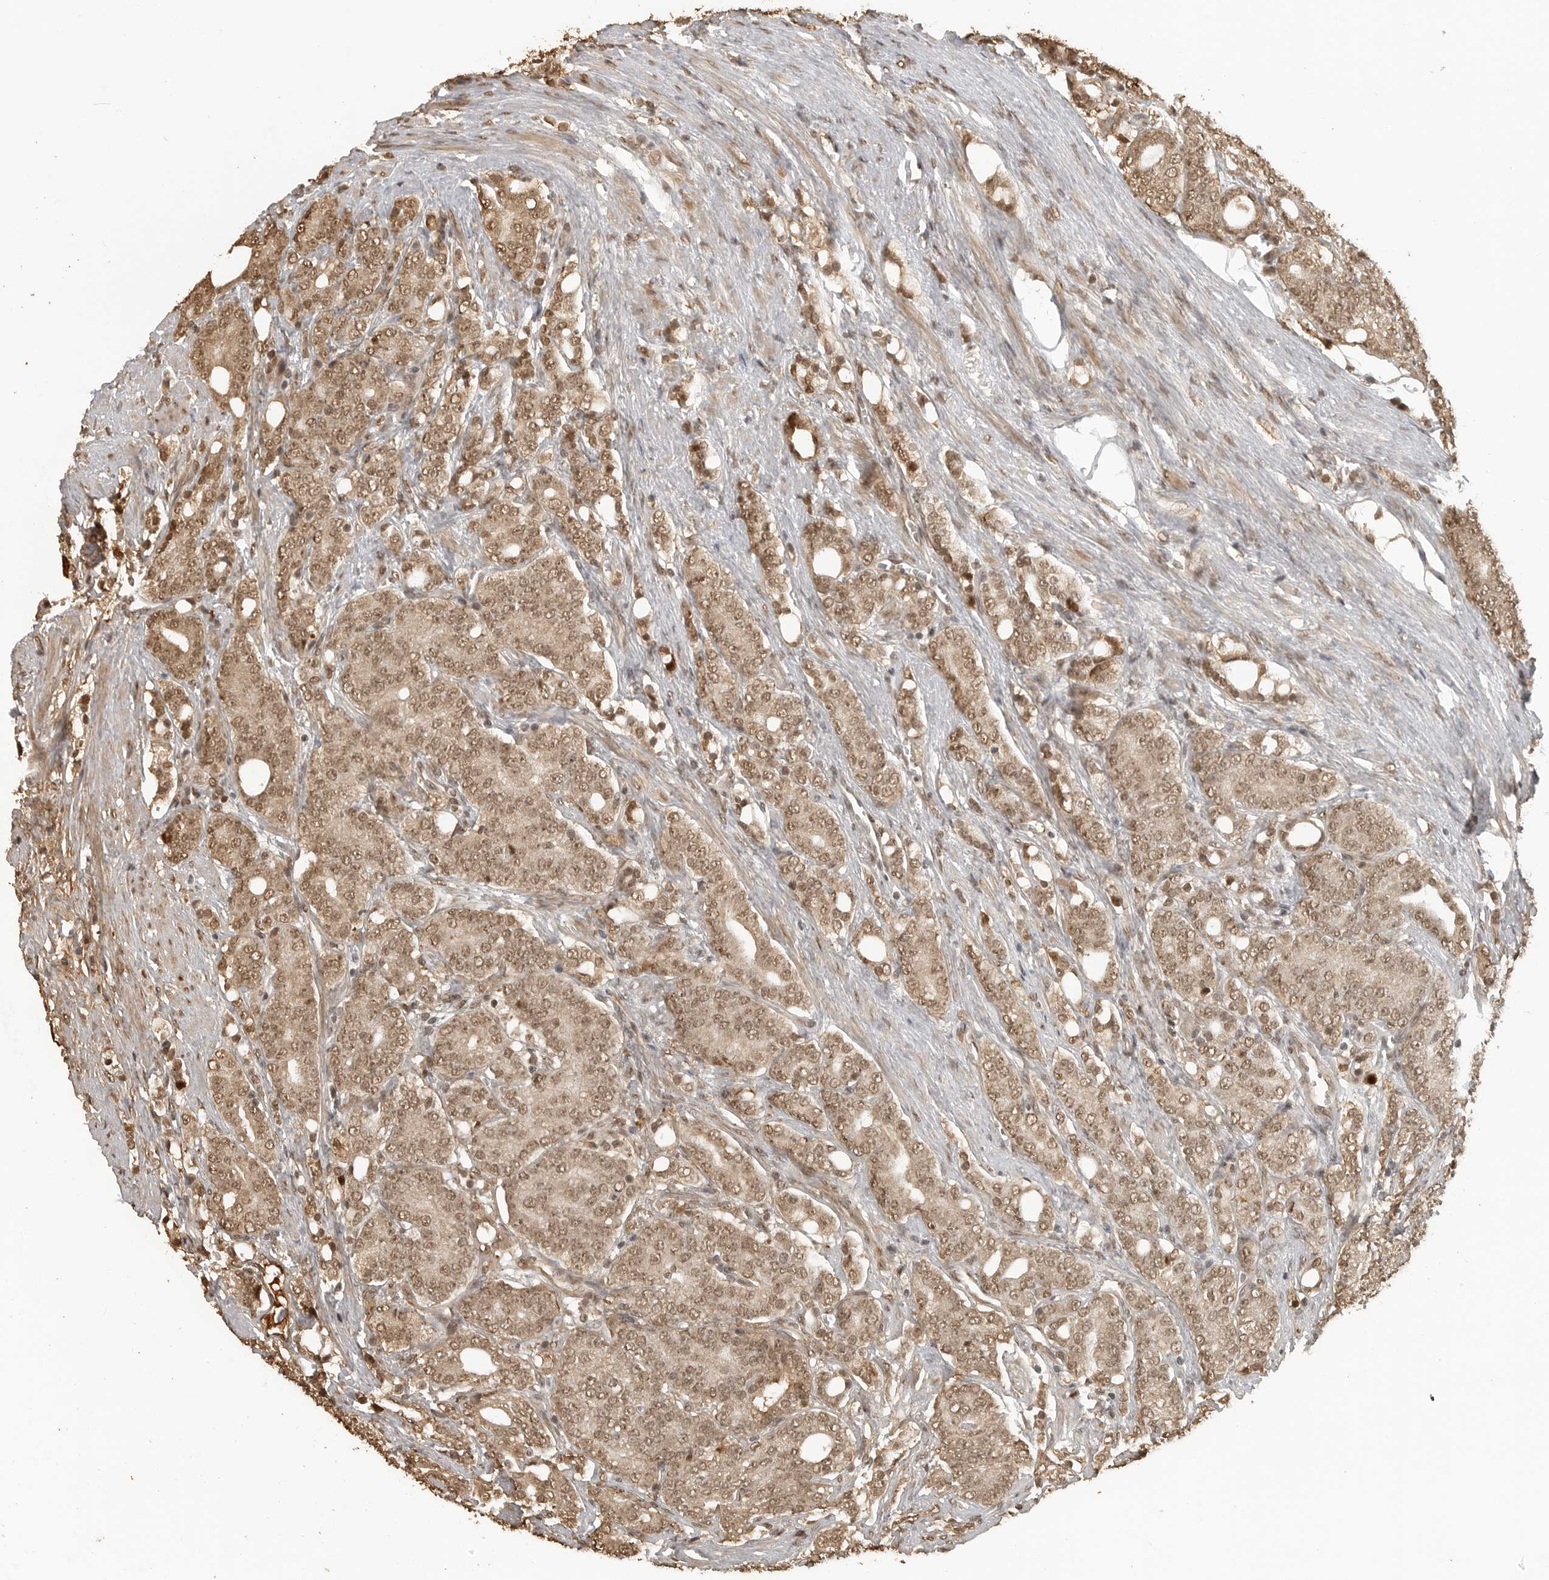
{"staining": {"intensity": "moderate", "quantity": ">75%", "location": "cytoplasmic/membranous,nuclear"}, "tissue": "prostate cancer", "cell_type": "Tumor cells", "image_type": "cancer", "snomed": [{"axis": "morphology", "description": "Adenocarcinoma, High grade"}, {"axis": "topography", "description": "Prostate"}], "caption": "Tumor cells reveal moderate cytoplasmic/membranous and nuclear positivity in approximately >75% of cells in prostate high-grade adenocarcinoma.", "gene": "CLOCK", "patient": {"sex": "male", "age": 57}}